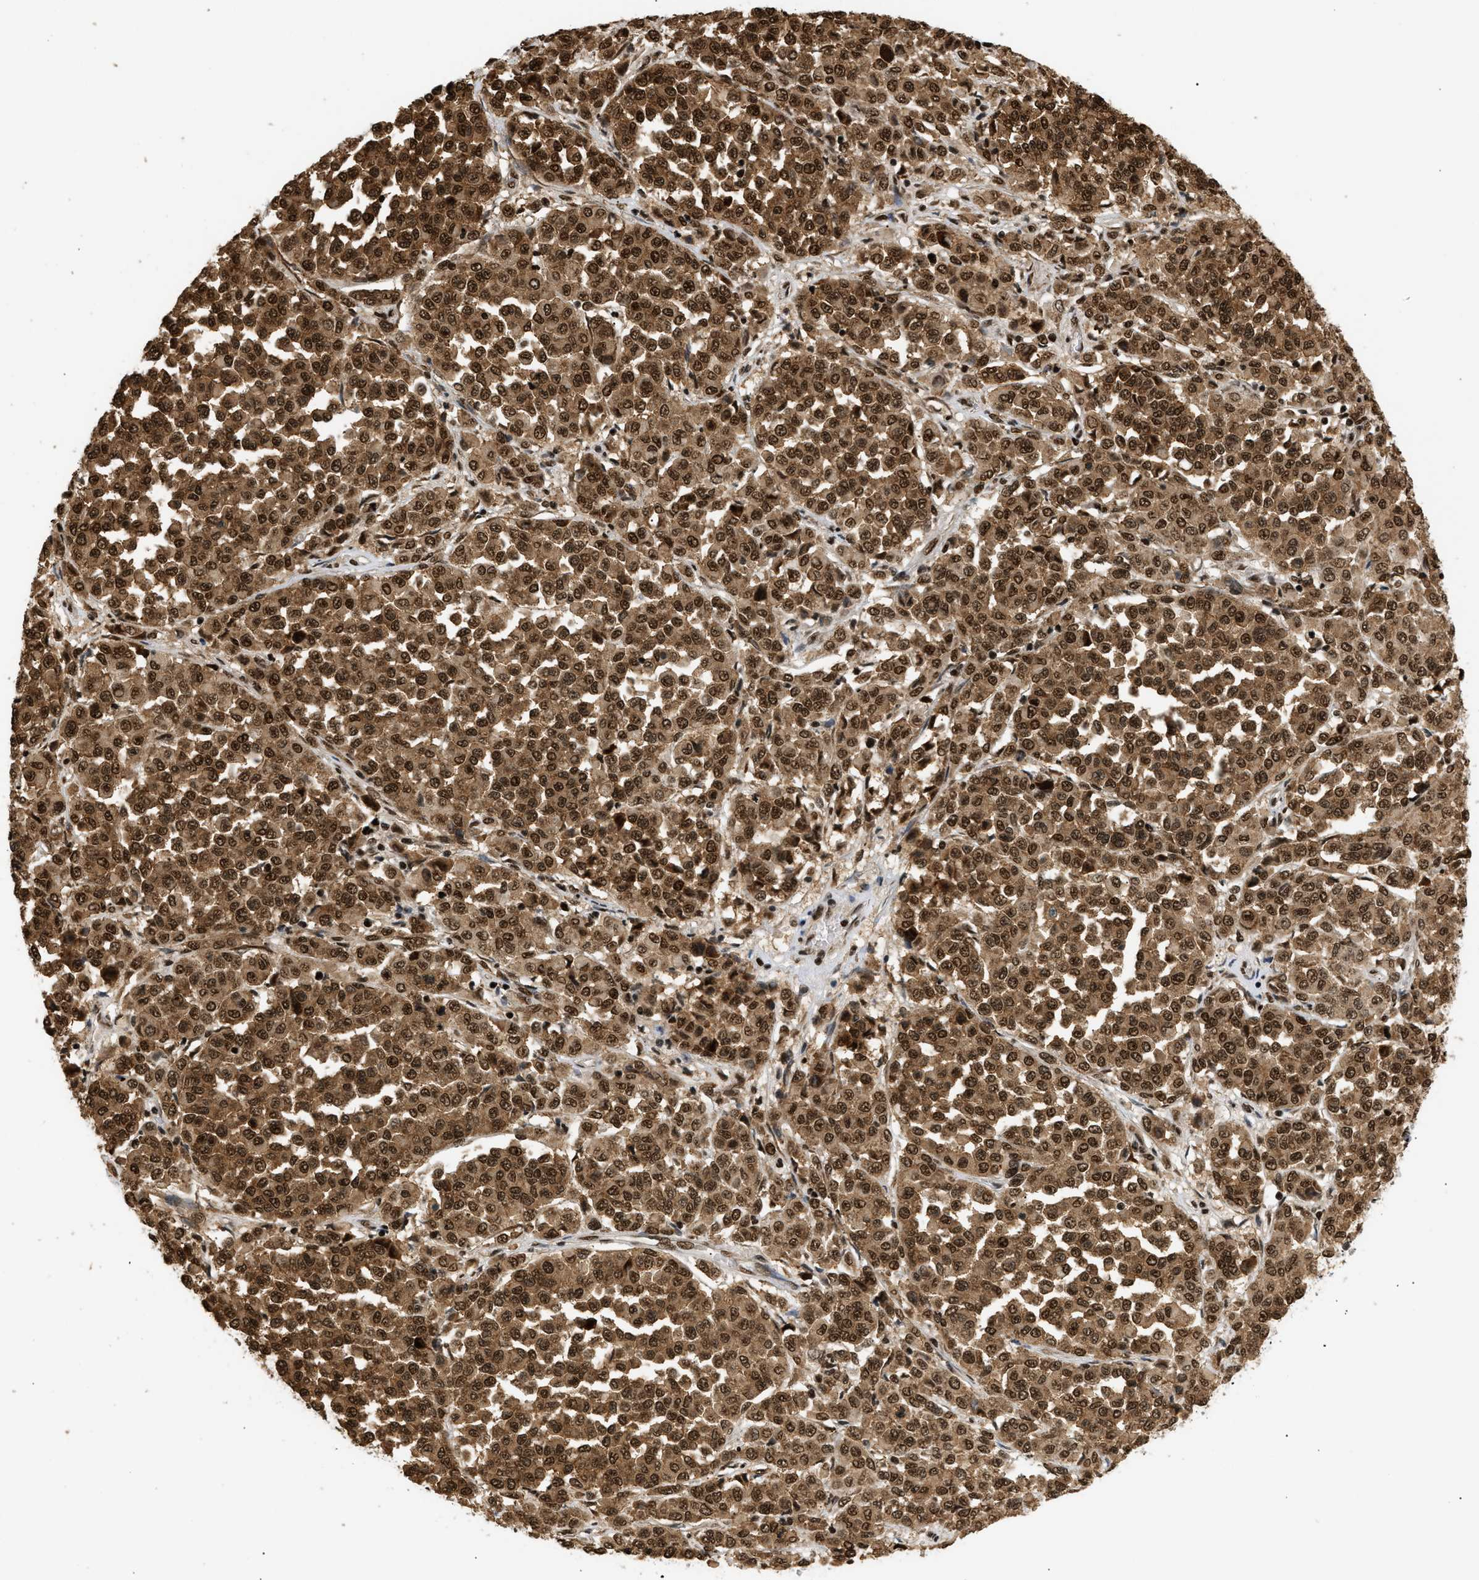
{"staining": {"intensity": "strong", "quantity": ">75%", "location": "cytoplasmic/membranous,nuclear"}, "tissue": "melanoma", "cell_type": "Tumor cells", "image_type": "cancer", "snomed": [{"axis": "morphology", "description": "Malignant melanoma, Metastatic site"}, {"axis": "topography", "description": "Pancreas"}], "caption": "Melanoma was stained to show a protein in brown. There is high levels of strong cytoplasmic/membranous and nuclear staining in approximately >75% of tumor cells. (DAB IHC, brown staining for protein, blue staining for nuclei).", "gene": "RBM5", "patient": {"sex": "female", "age": 30}}